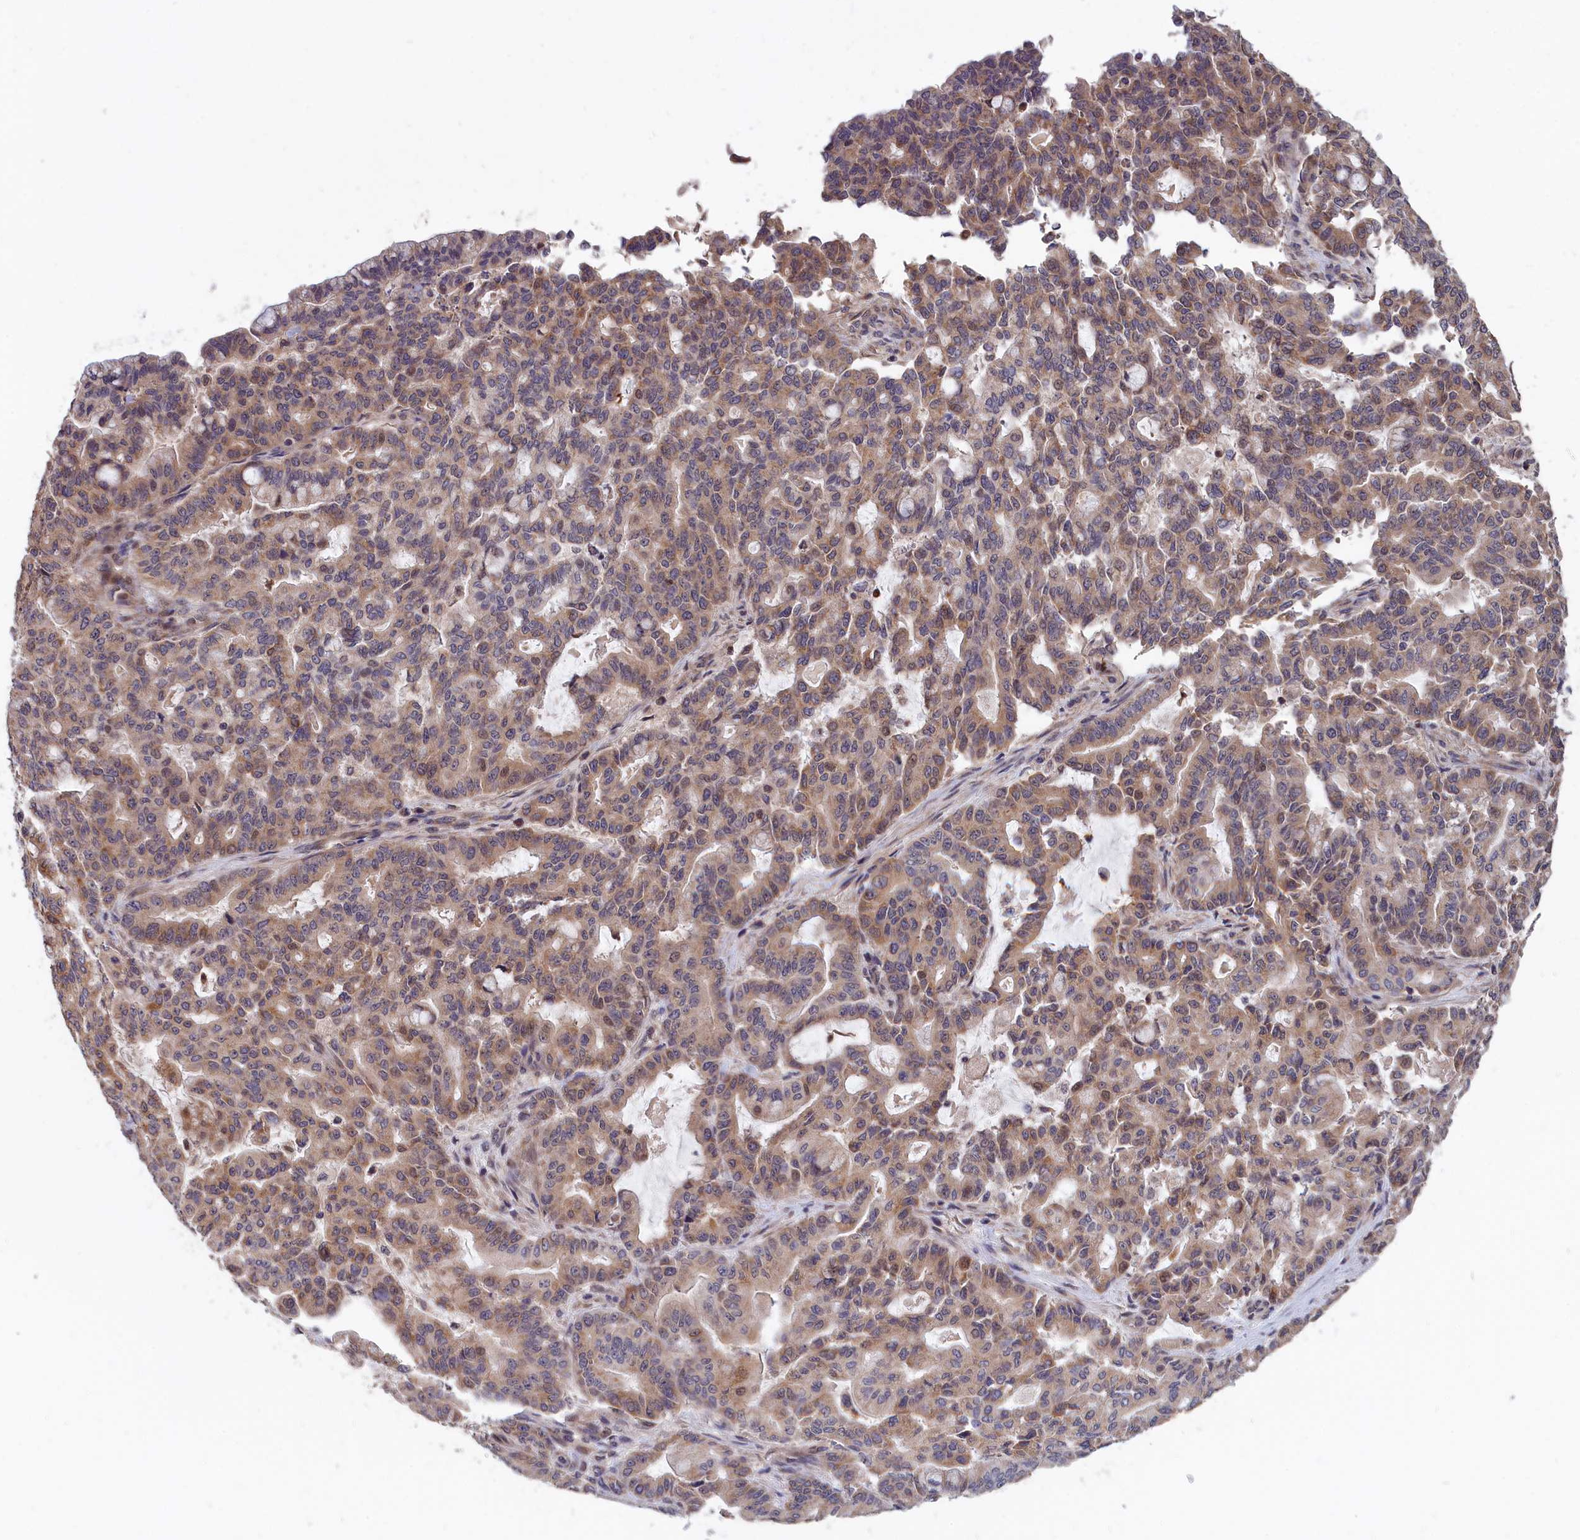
{"staining": {"intensity": "moderate", "quantity": ">75%", "location": "cytoplasmic/membranous"}, "tissue": "pancreatic cancer", "cell_type": "Tumor cells", "image_type": "cancer", "snomed": [{"axis": "morphology", "description": "Adenocarcinoma, NOS"}, {"axis": "topography", "description": "Pancreas"}], "caption": "Brown immunohistochemical staining in human adenocarcinoma (pancreatic) shows moderate cytoplasmic/membranous staining in approximately >75% of tumor cells.", "gene": "EPB41L4B", "patient": {"sex": "male", "age": 63}}